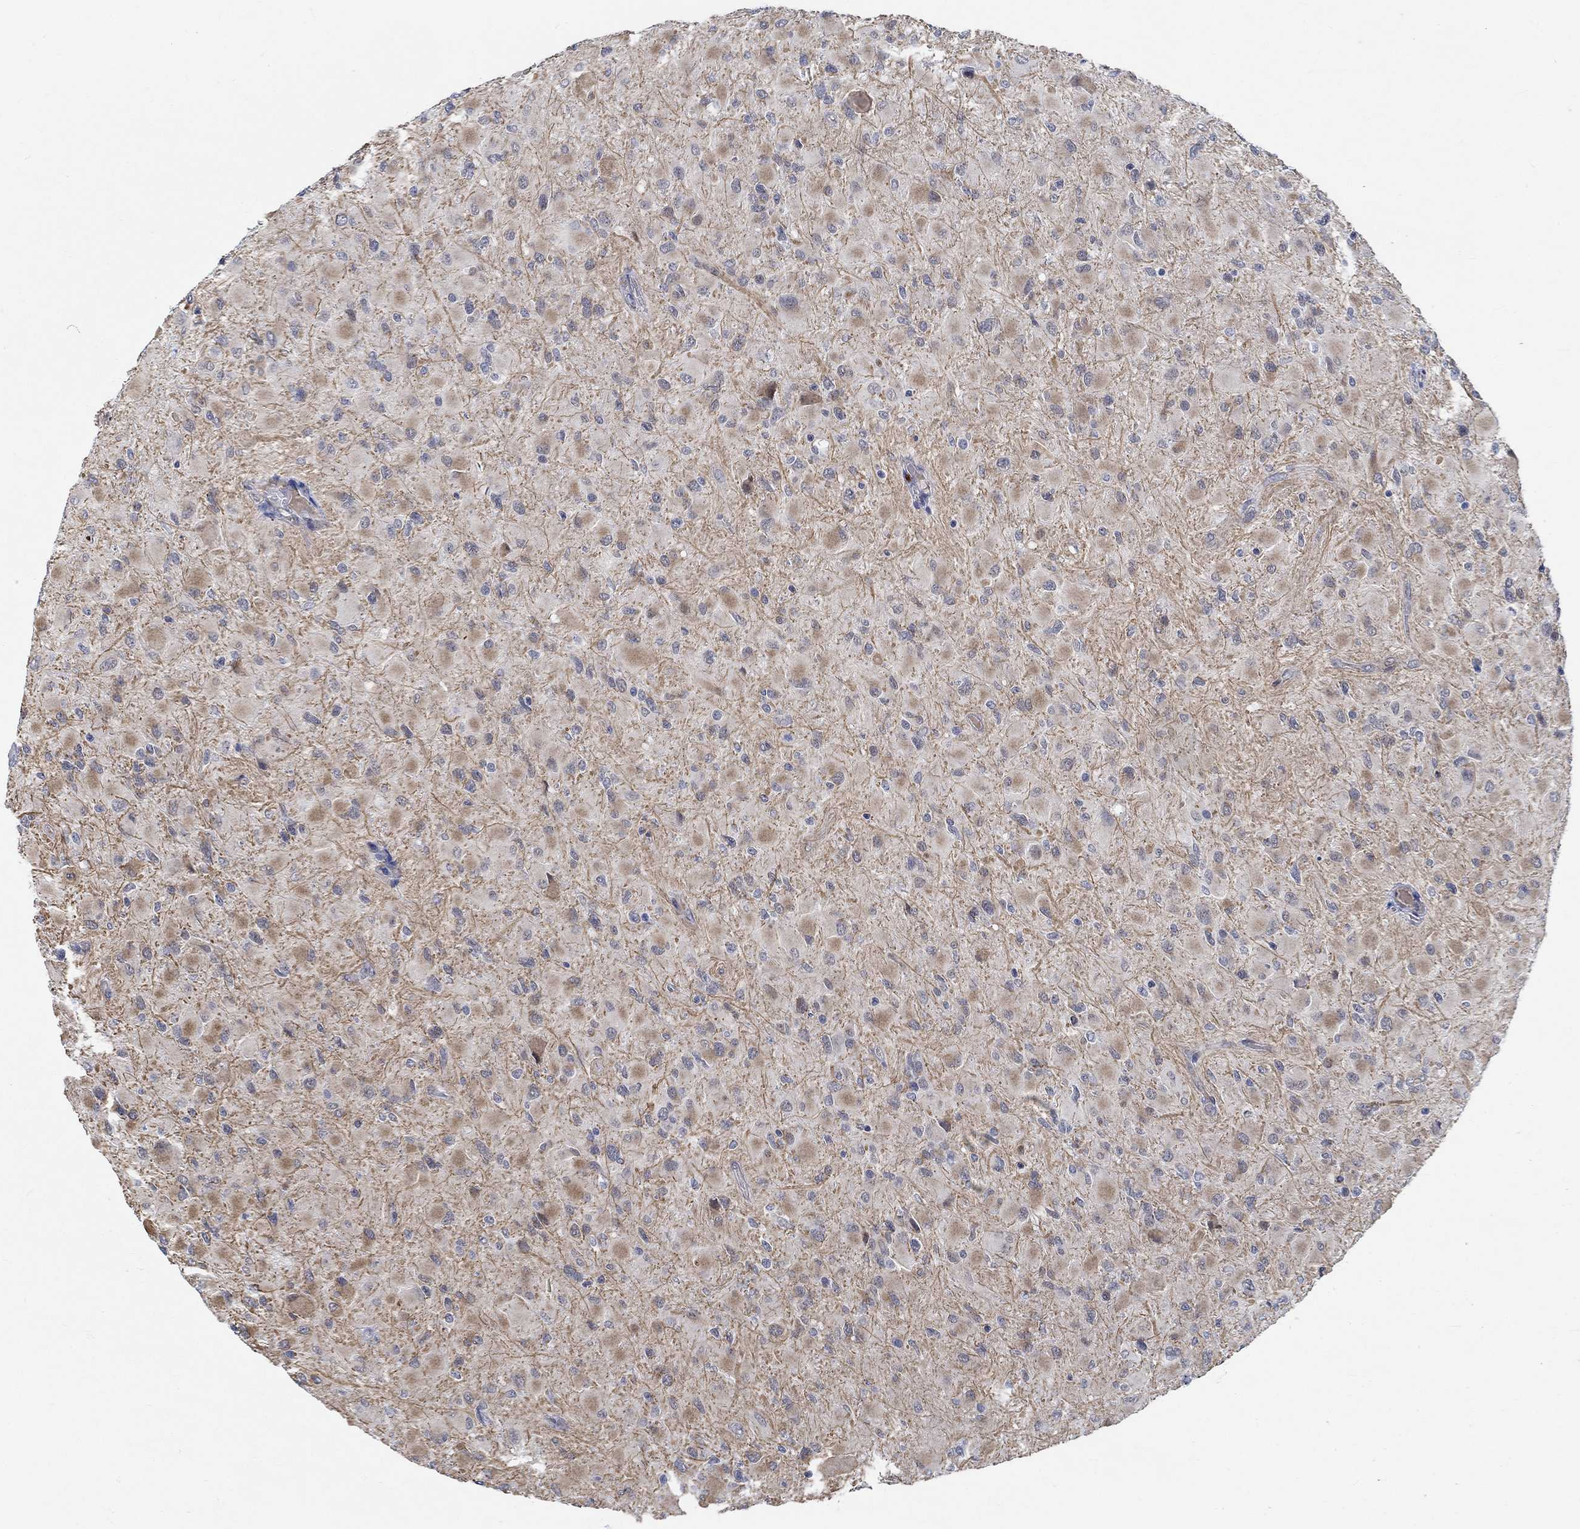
{"staining": {"intensity": "weak", "quantity": "25%-75%", "location": "cytoplasmic/membranous"}, "tissue": "glioma", "cell_type": "Tumor cells", "image_type": "cancer", "snomed": [{"axis": "morphology", "description": "Glioma, malignant, High grade"}, {"axis": "topography", "description": "Cerebral cortex"}], "caption": "This histopathology image displays glioma stained with immunohistochemistry to label a protein in brown. The cytoplasmic/membranous of tumor cells show weak positivity for the protein. Nuclei are counter-stained blue.", "gene": "KCNH8", "patient": {"sex": "female", "age": 36}}